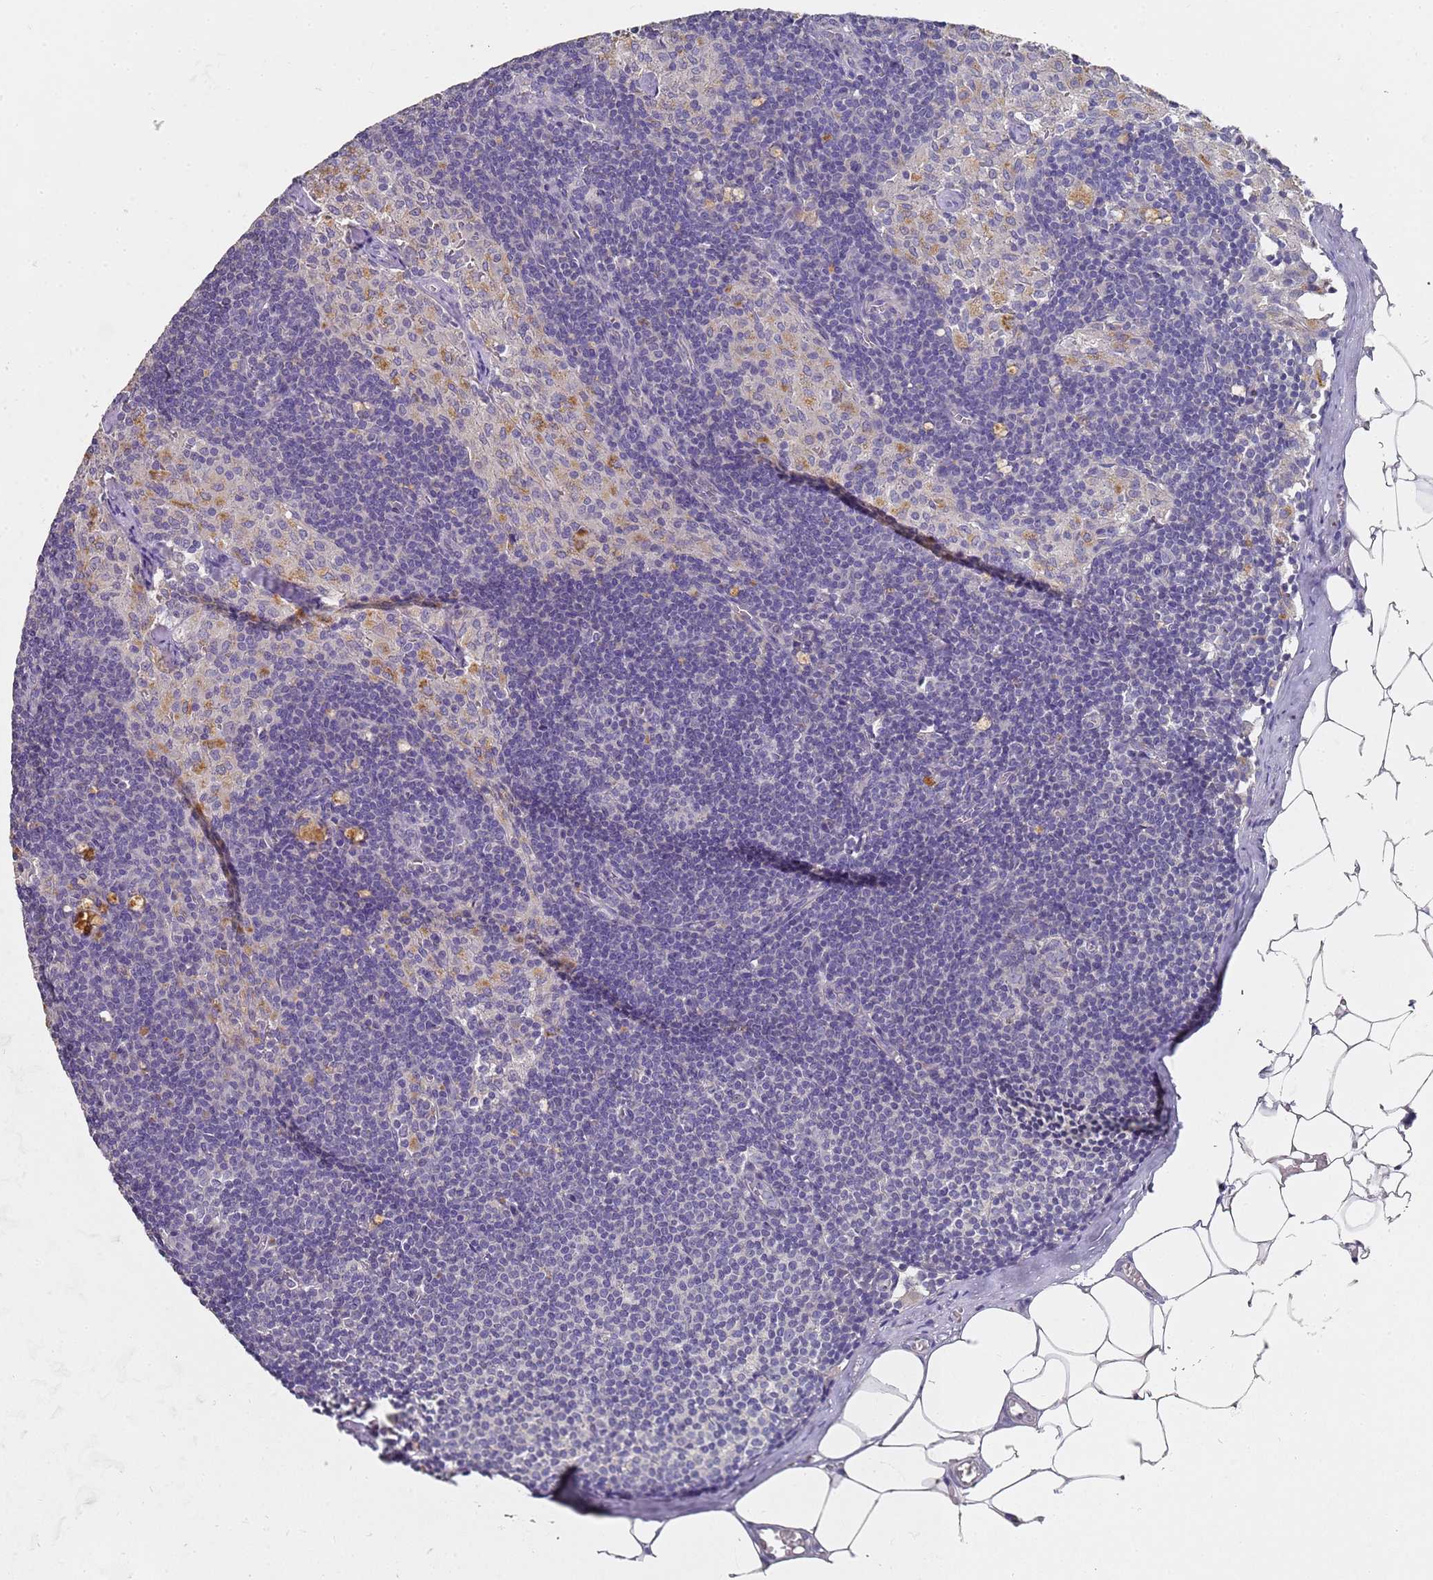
{"staining": {"intensity": "negative", "quantity": "none", "location": "none"}, "tissue": "lymph node", "cell_type": "Germinal center cells", "image_type": "normal", "snomed": [{"axis": "morphology", "description": "Normal tissue, NOS"}, {"axis": "topography", "description": "Lymph node"}], "caption": "Germinal center cells show no significant expression in benign lymph node.", "gene": "NPEPPS", "patient": {"sex": "female", "age": 42}}